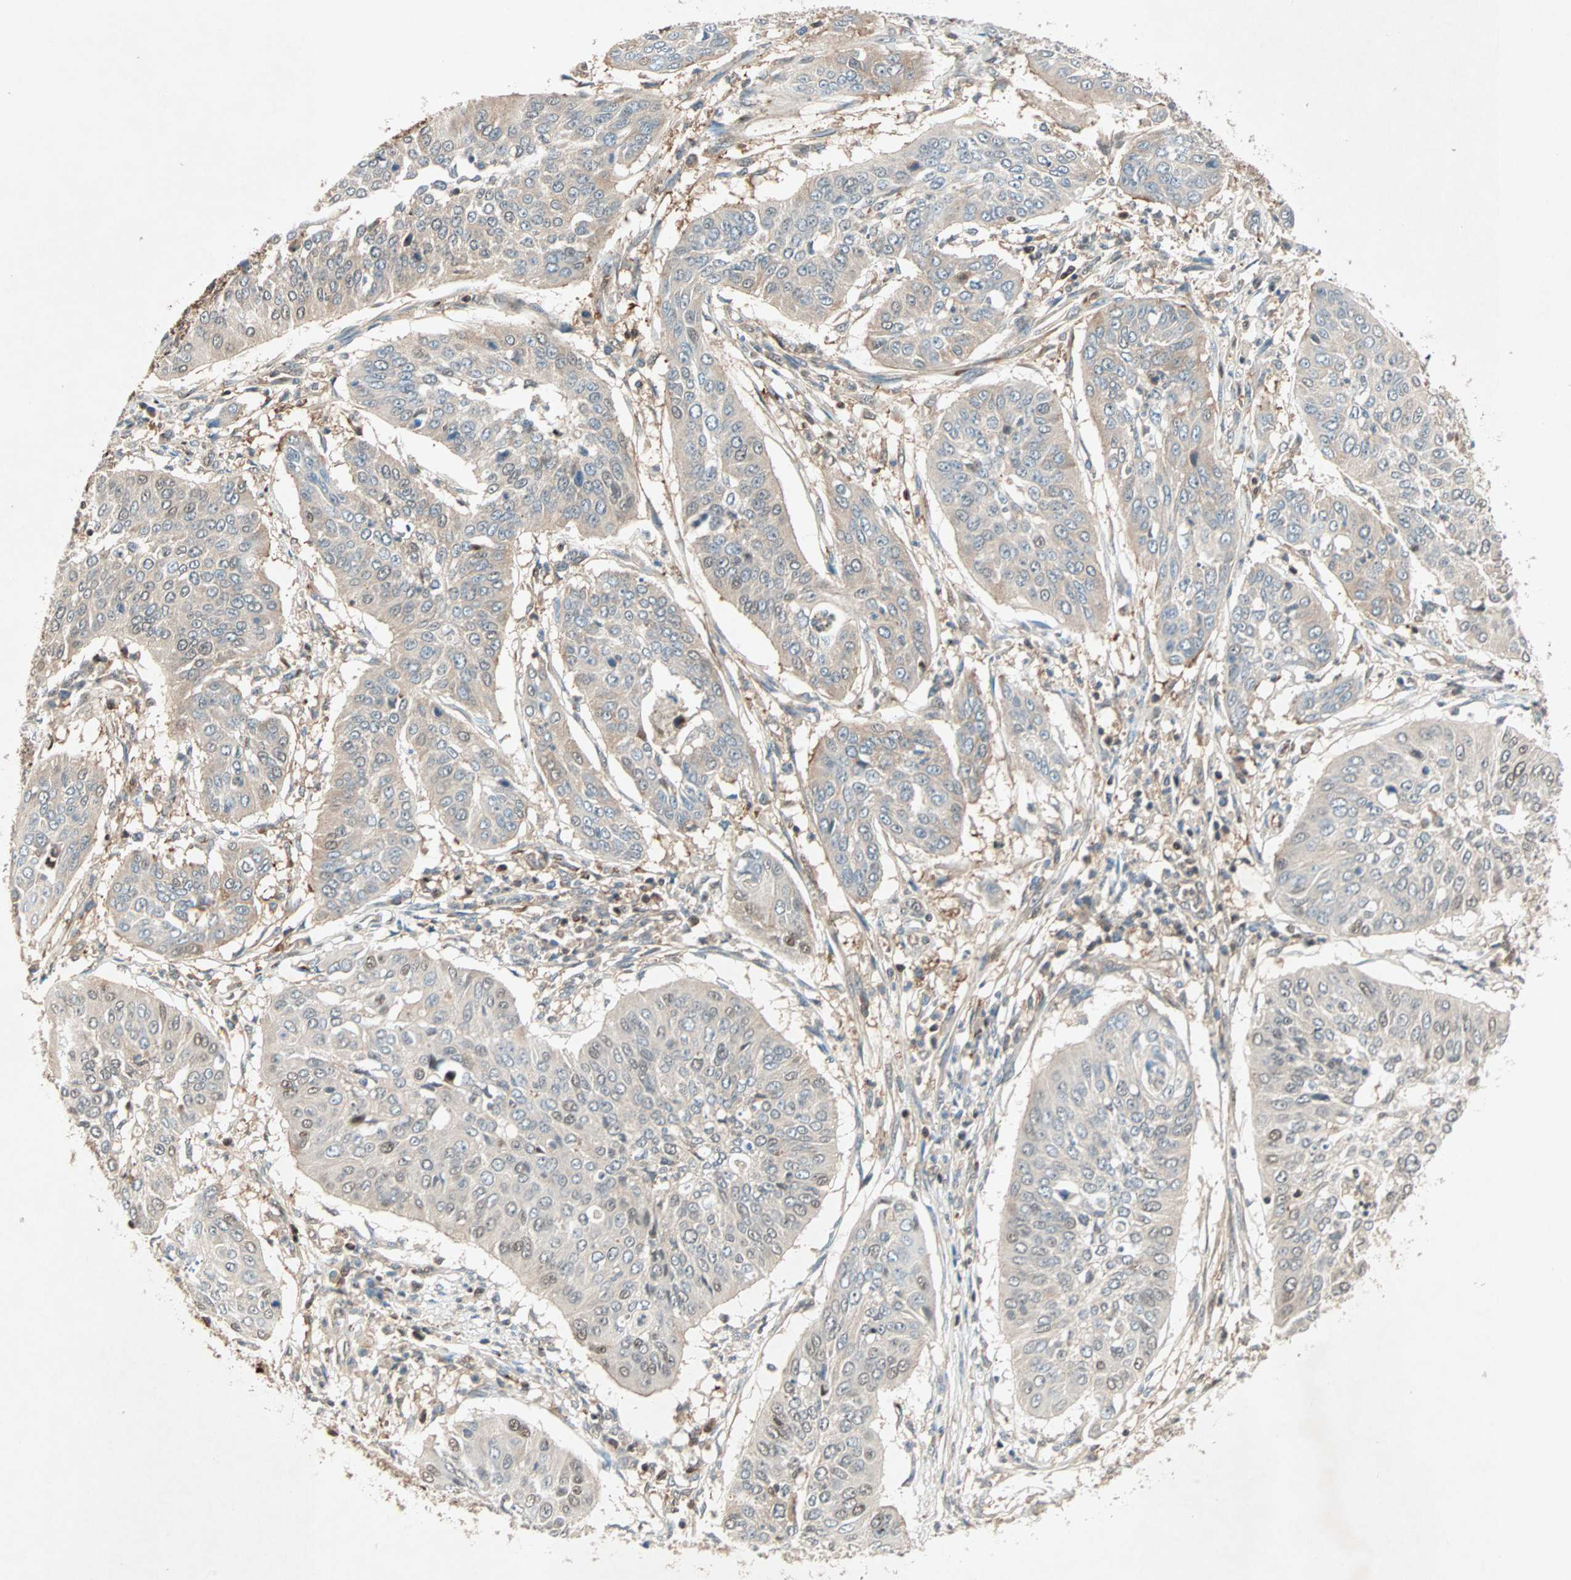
{"staining": {"intensity": "weak", "quantity": ">75%", "location": "cytoplasmic/membranous"}, "tissue": "cervical cancer", "cell_type": "Tumor cells", "image_type": "cancer", "snomed": [{"axis": "morphology", "description": "Normal tissue, NOS"}, {"axis": "morphology", "description": "Squamous cell carcinoma, NOS"}, {"axis": "topography", "description": "Cervix"}], "caption": "Approximately >75% of tumor cells in cervical cancer demonstrate weak cytoplasmic/membranous protein expression as visualized by brown immunohistochemical staining.", "gene": "TEC", "patient": {"sex": "female", "age": 39}}